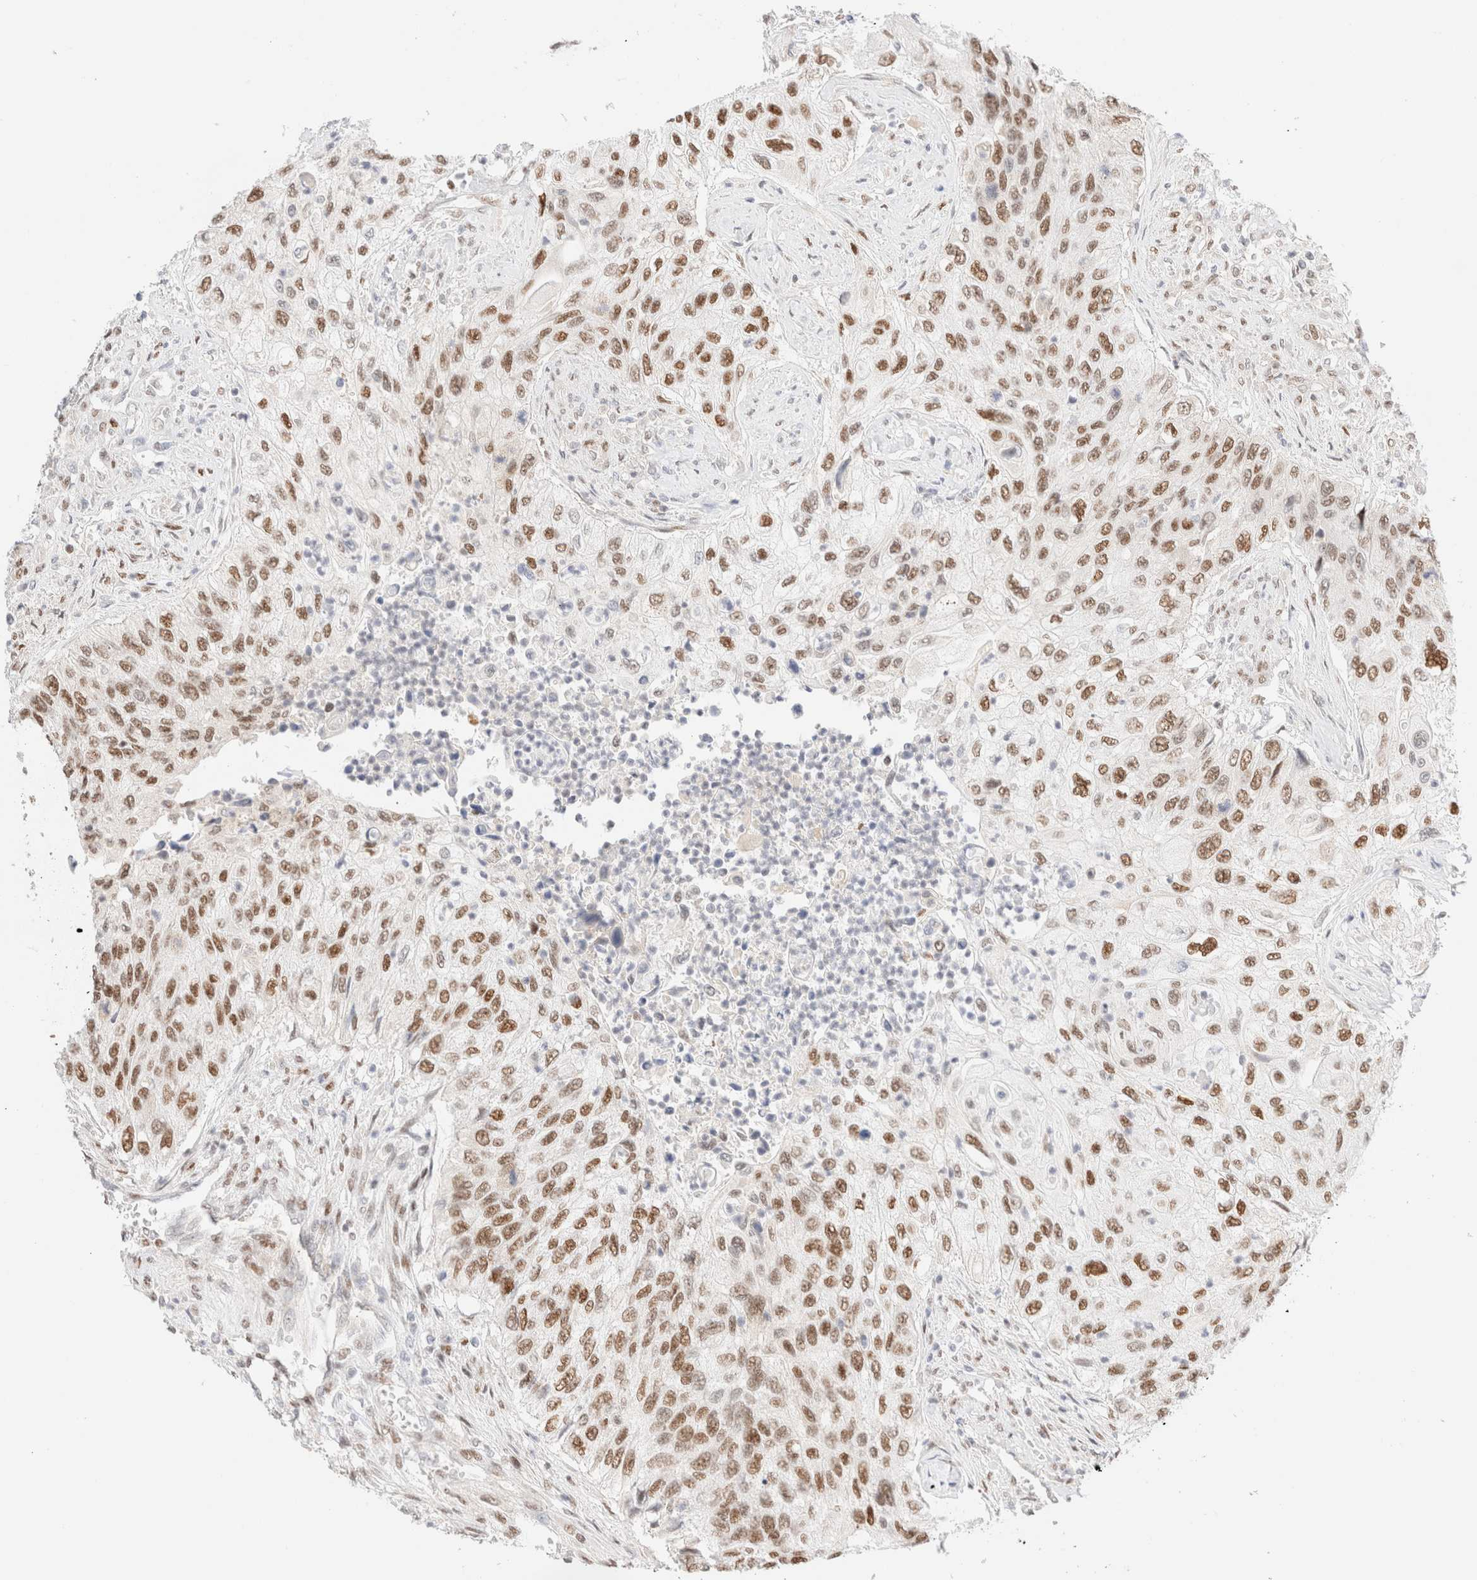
{"staining": {"intensity": "moderate", "quantity": ">75%", "location": "nuclear"}, "tissue": "urothelial cancer", "cell_type": "Tumor cells", "image_type": "cancer", "snomed": [{"axis": "morphology", "description": "Urothelial carcinoma, High grade"}, {"axis": "topography", "description": "Urinary bladder"}], "caption": "Brown immunohistochemical staining in human urothelial cancer demonstrates moderate nuclear expression in about >75% of tumor cells.", "gene": "CIC", "patient": {"sex": "female", "age": 60}}